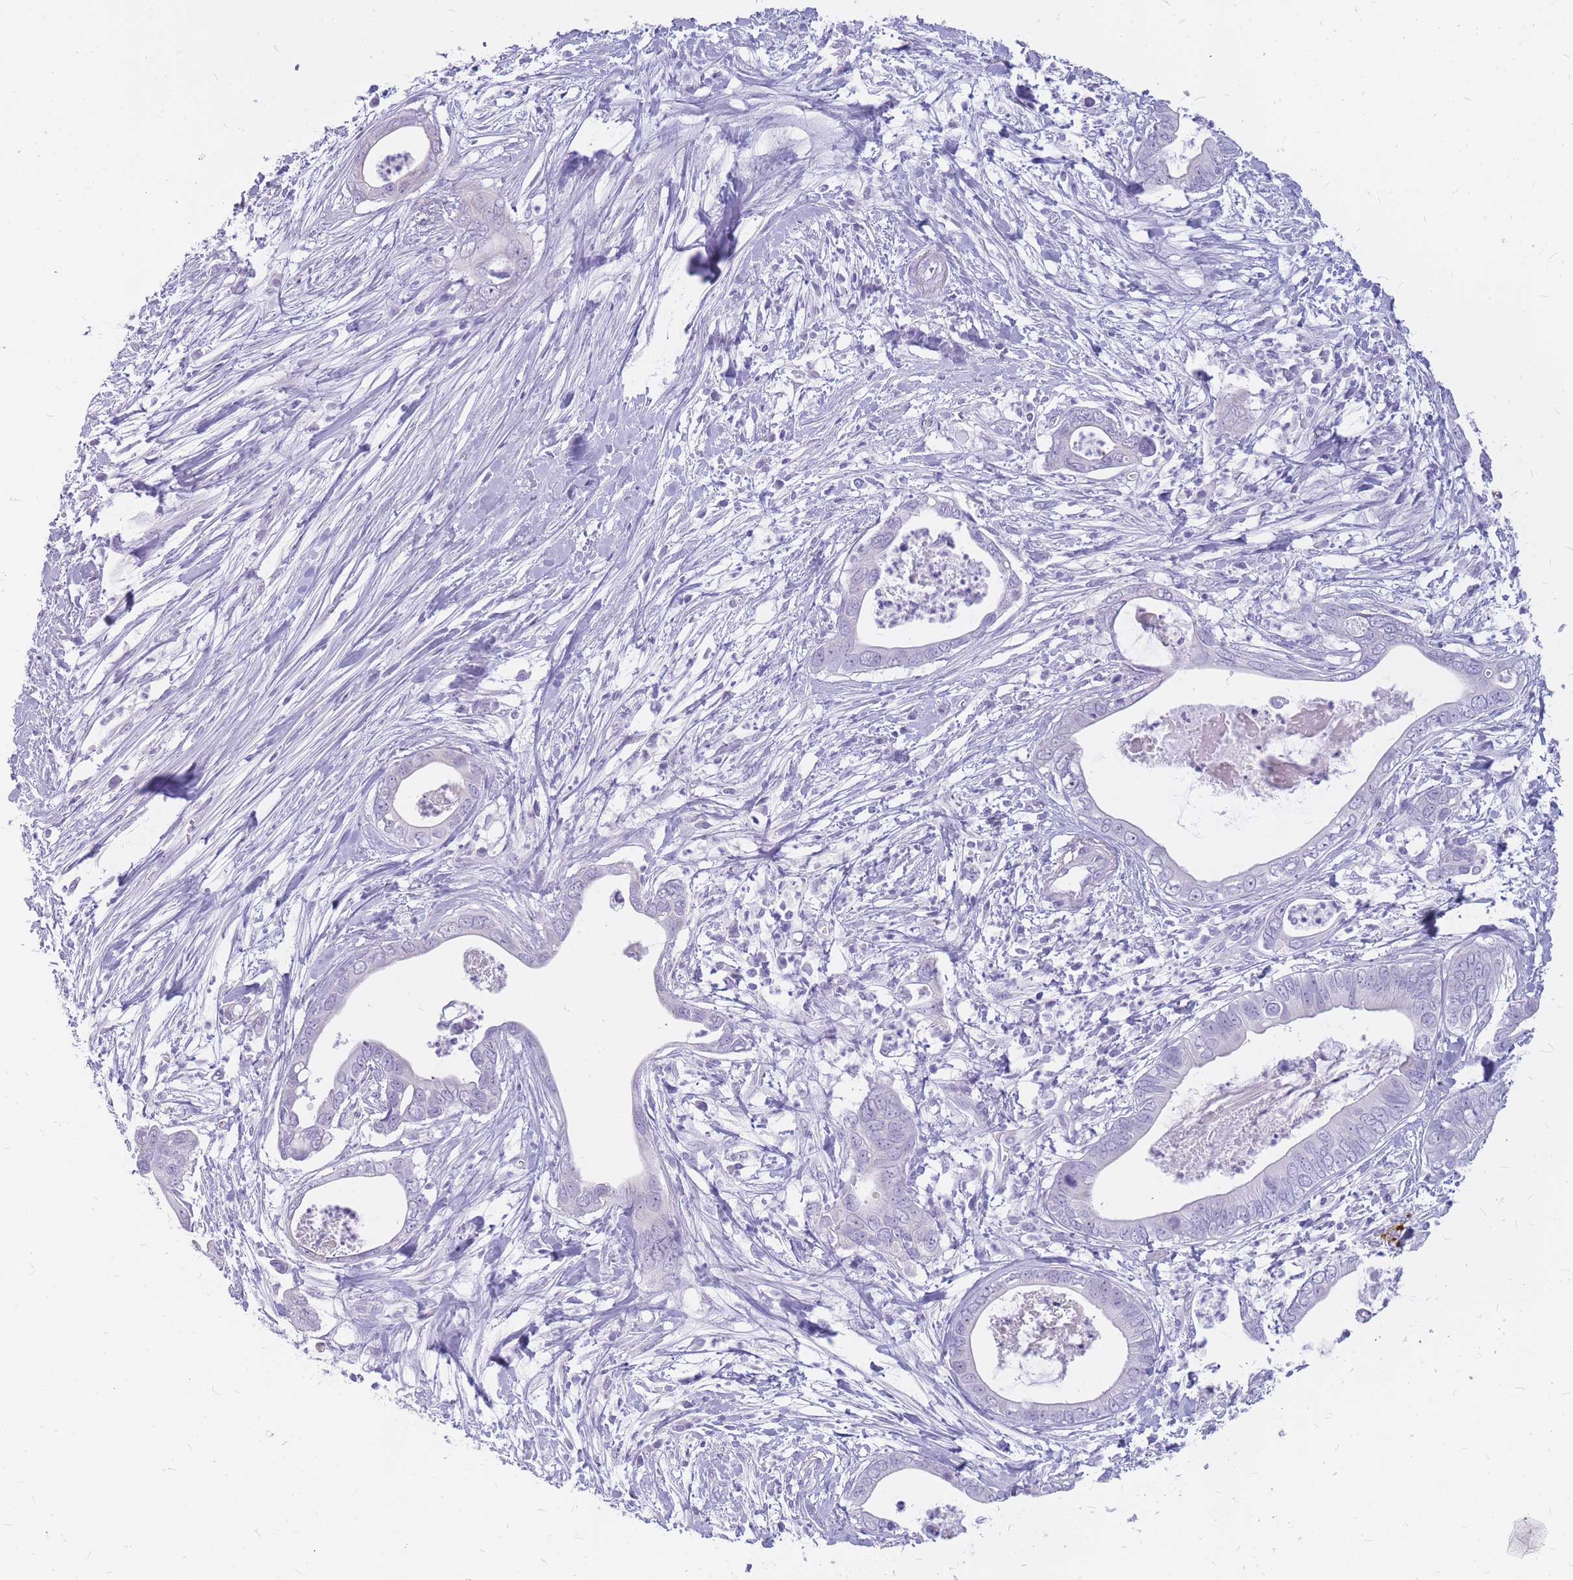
{"staining": {"intensity": "negative", "quantity": "none", "location": "none"}, "tissue": "pancreatic cancer", "cell_type": "Tumor cells", "image_type": "cancer", "snomed": [{"axis": "morphology", "description": "Adenocarcinoma, NOS"}, {"axis": "topography", "description": "Pancreas"}], "caption": "Protein analysis of adenocarcinoma (pancreatic) demonstrates no significant expression in tumor cells.", "gene": "INS", "patient": {"sex": "male", "age": 75}}